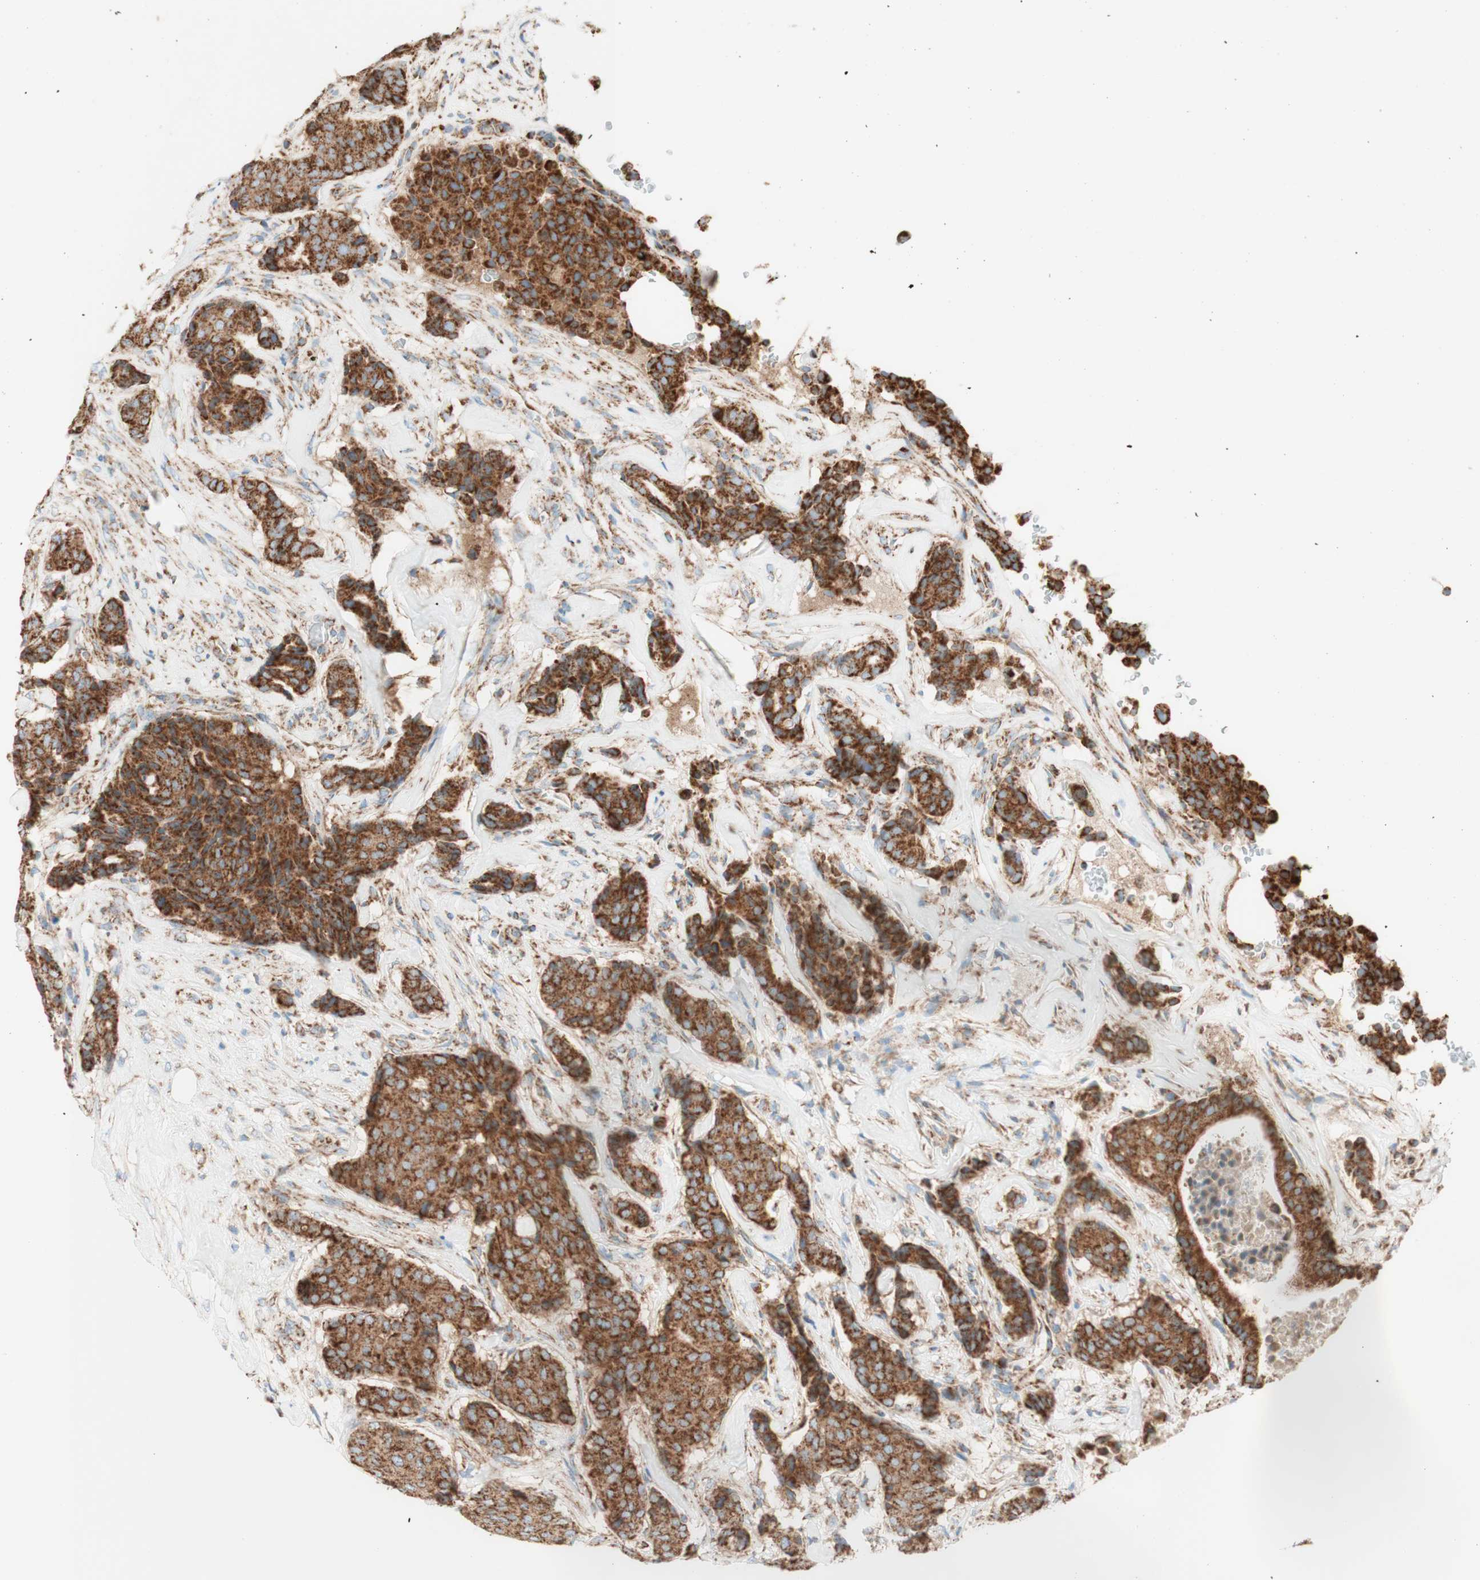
{"staining": {"intensity": "strong", "quantity": ">75%", "location": "cytoplasmic/membranous"}, "tissue": "breast cancer", "cell_type": "Tumor cells", "image_type": "cancer", "snomed": [{"axis": "morphology", "description": "Duct carcinoma"}, {"axis": "topography", "description": "Breast"}], "caption": "Strong cytoplasmic/membranous positivity for a protein is appreciated in about >75% of tumor cells of breast cancer (infiltrating ductal carcinoma) using immunohistochemistry (IHC).", "gene": "TOMM20", "patient": {"sex": "female", "age": 75}}